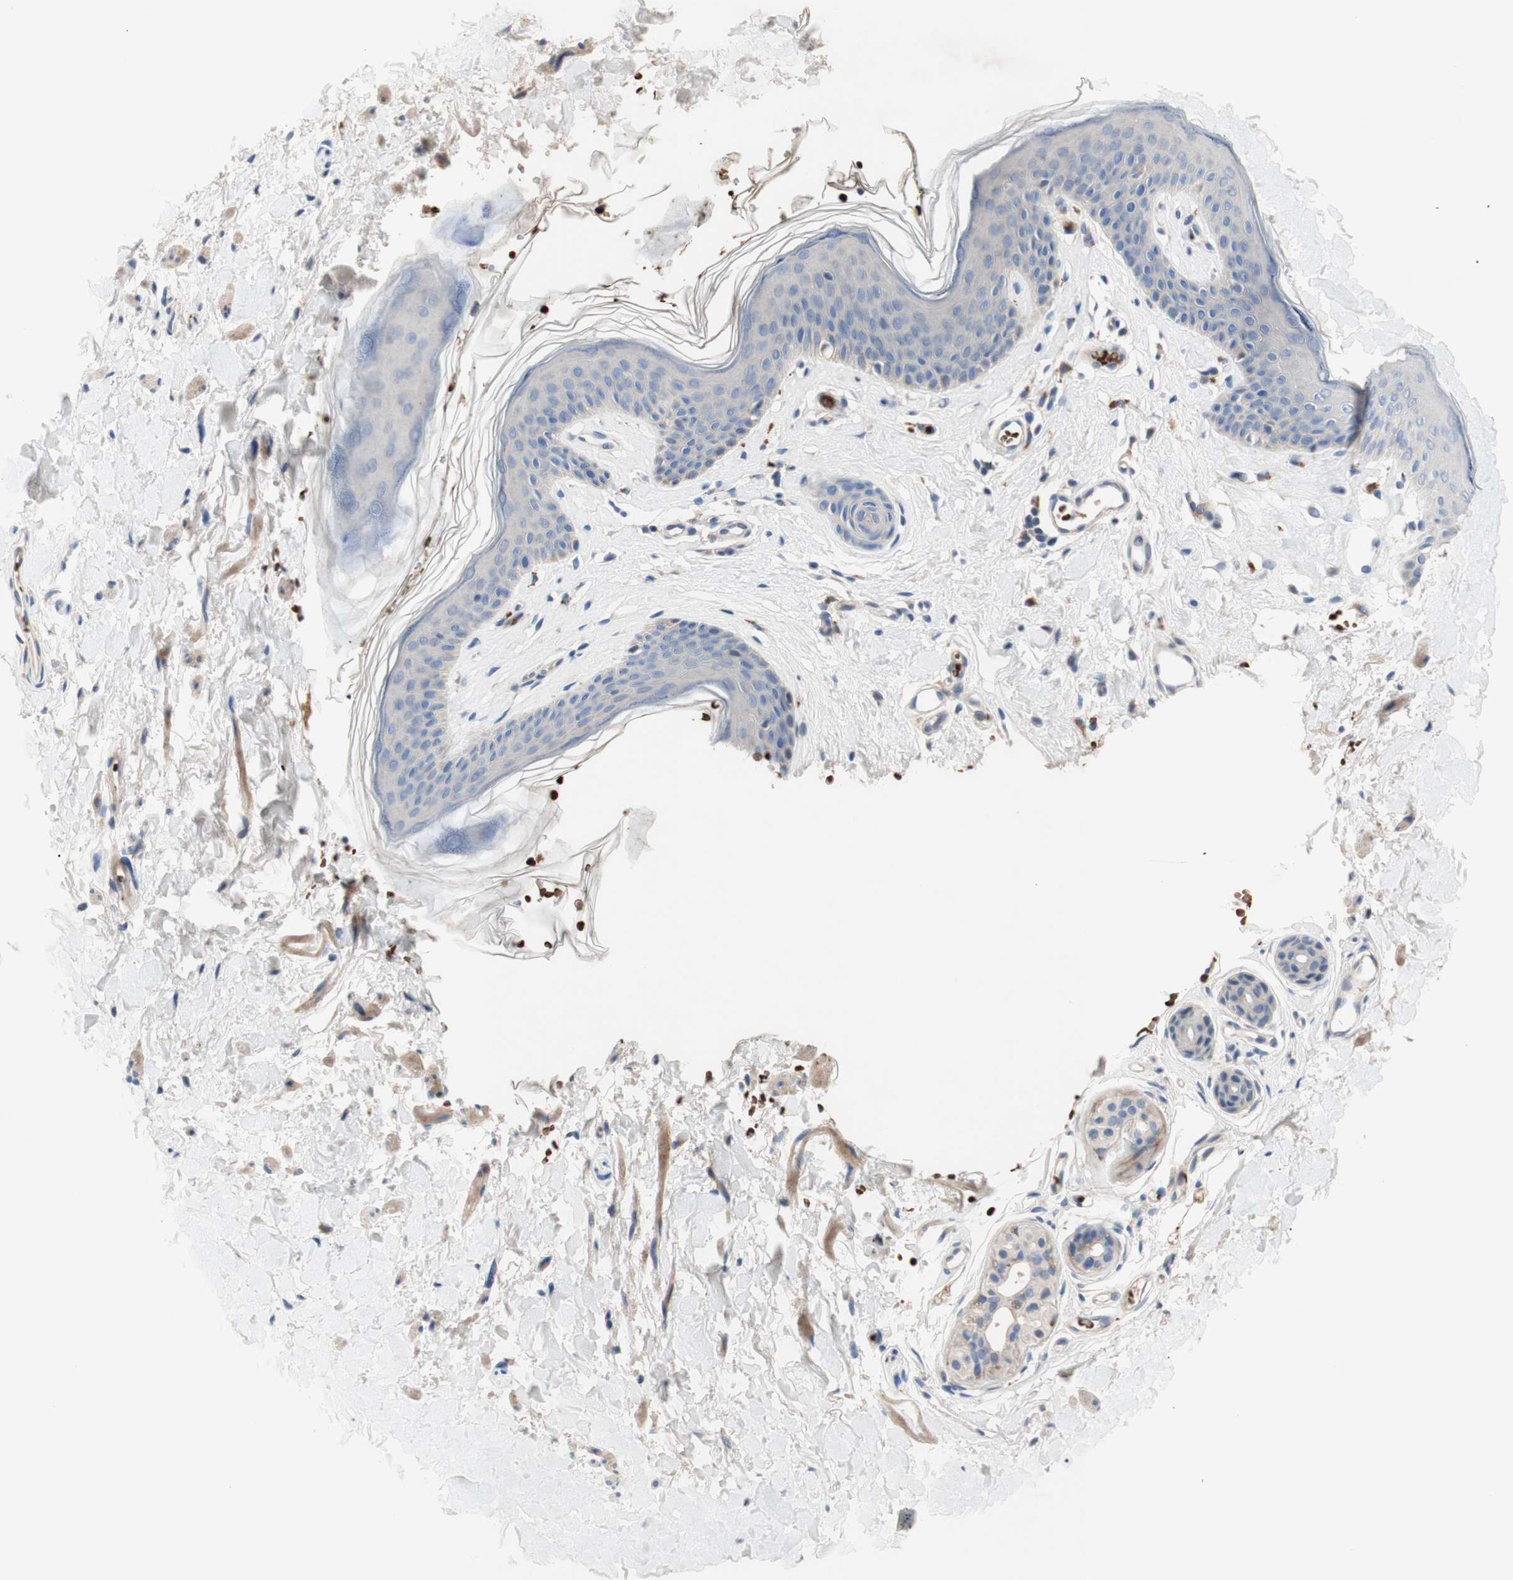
{"staining": {"intensity": "negative", "quantity": "none", "location": "none"}, "tissue": "skin", "cell_type": "Epidermal cells", "image_type": "normal", "snomed": [{"axis": "morphology", "description": "Normal tissue, NOS"}, {"axis": "morphology", "description": "Inflammation, NOS"}, {"axis": "topography", "description": "Vulva"}], "caption": "The micrograph reveals no significant positivity in epidermal cells of skin. (DAB (3,3'-diaminobenzidine) immunohistochemistry (IHC) visualized using brightfield microscopy, high magnification).", "gene": "CDON", "patient": {"sex": "female", "age": 84}}